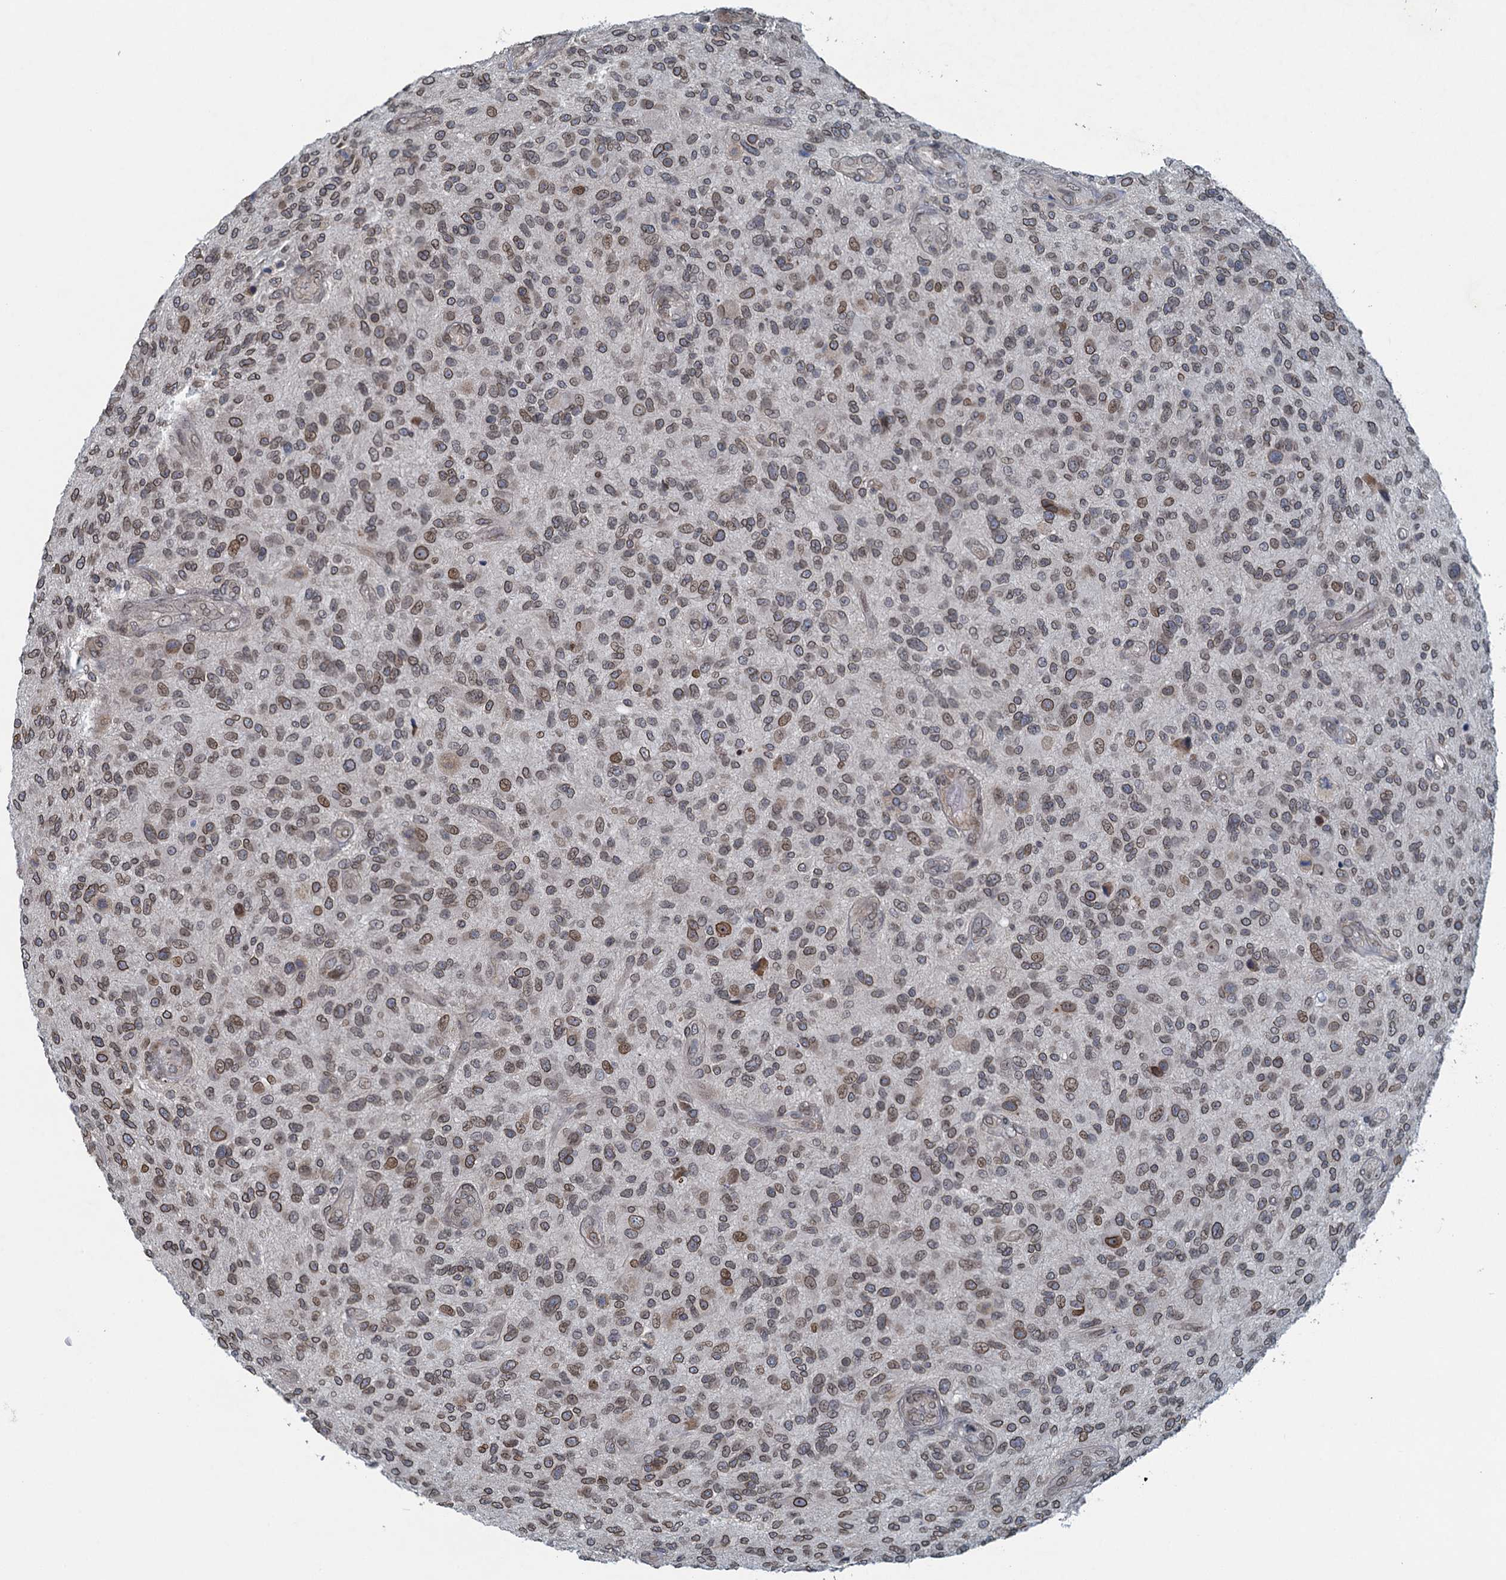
{"staining": {"intensity": "weak", "quantity": ">75%", "location": "cytoplasmic/membranous,nuclear"}, "tissue": "glioma", "cell_type": "Tumor cells", "image_type": "cancer", "snomed": [{"axis": "morphology", "description": "Glioma, malignant, High grade"}, {"axis": "topography", "description": "Brain"}], "caption": "Glioma stained with a brown dye shows weak cytoplasmic/membranous and nuclear positive positivity in about >75% of tumor cells.", "gene": "CCDC34", "patient": {"sex": "male", "age": 47}}